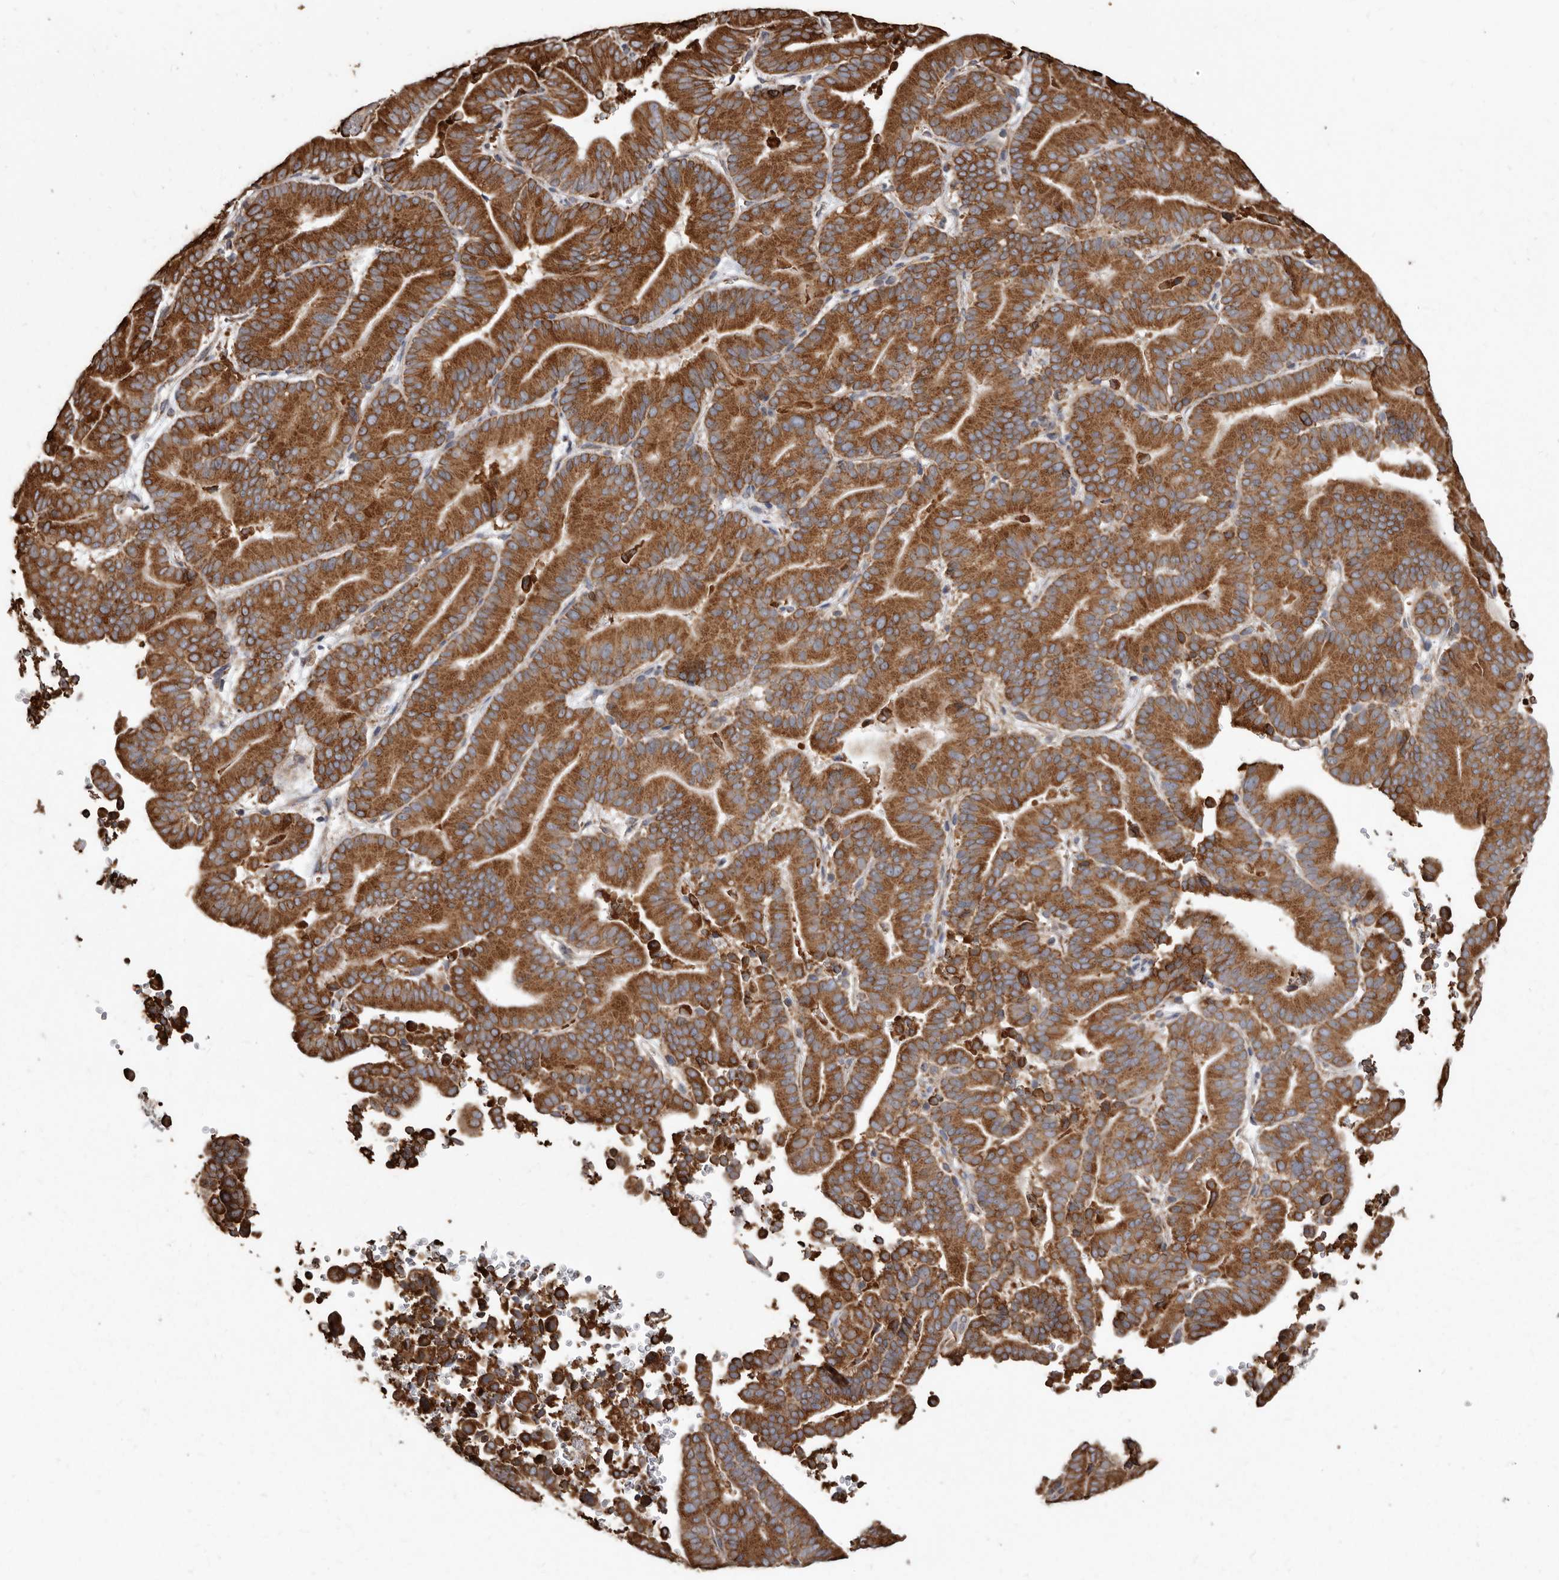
{"staining": {"intensity": "strong", "quantity": ">75%", "location": "cytoplasmic/membranous"}, "tissue": "liver cancer", "cell_type": "Tumor cells", "image_type": "cancer", "snomed": [{"axis": "morphology", "description": "Cholangiocarcinoma"}, {"axis": "topography", "description": "Liver"}], "caption": "A high-resolution photomicrograph shows immunohistochemistry (IHC) staining of cholangiocarcinoma (liver), which demonstrates strong cytoplasmic/membranous expression in about >75% of tumor cells.", "gene": "CDK5RAP3", "patient": {"sex": "female", "age": 75}}